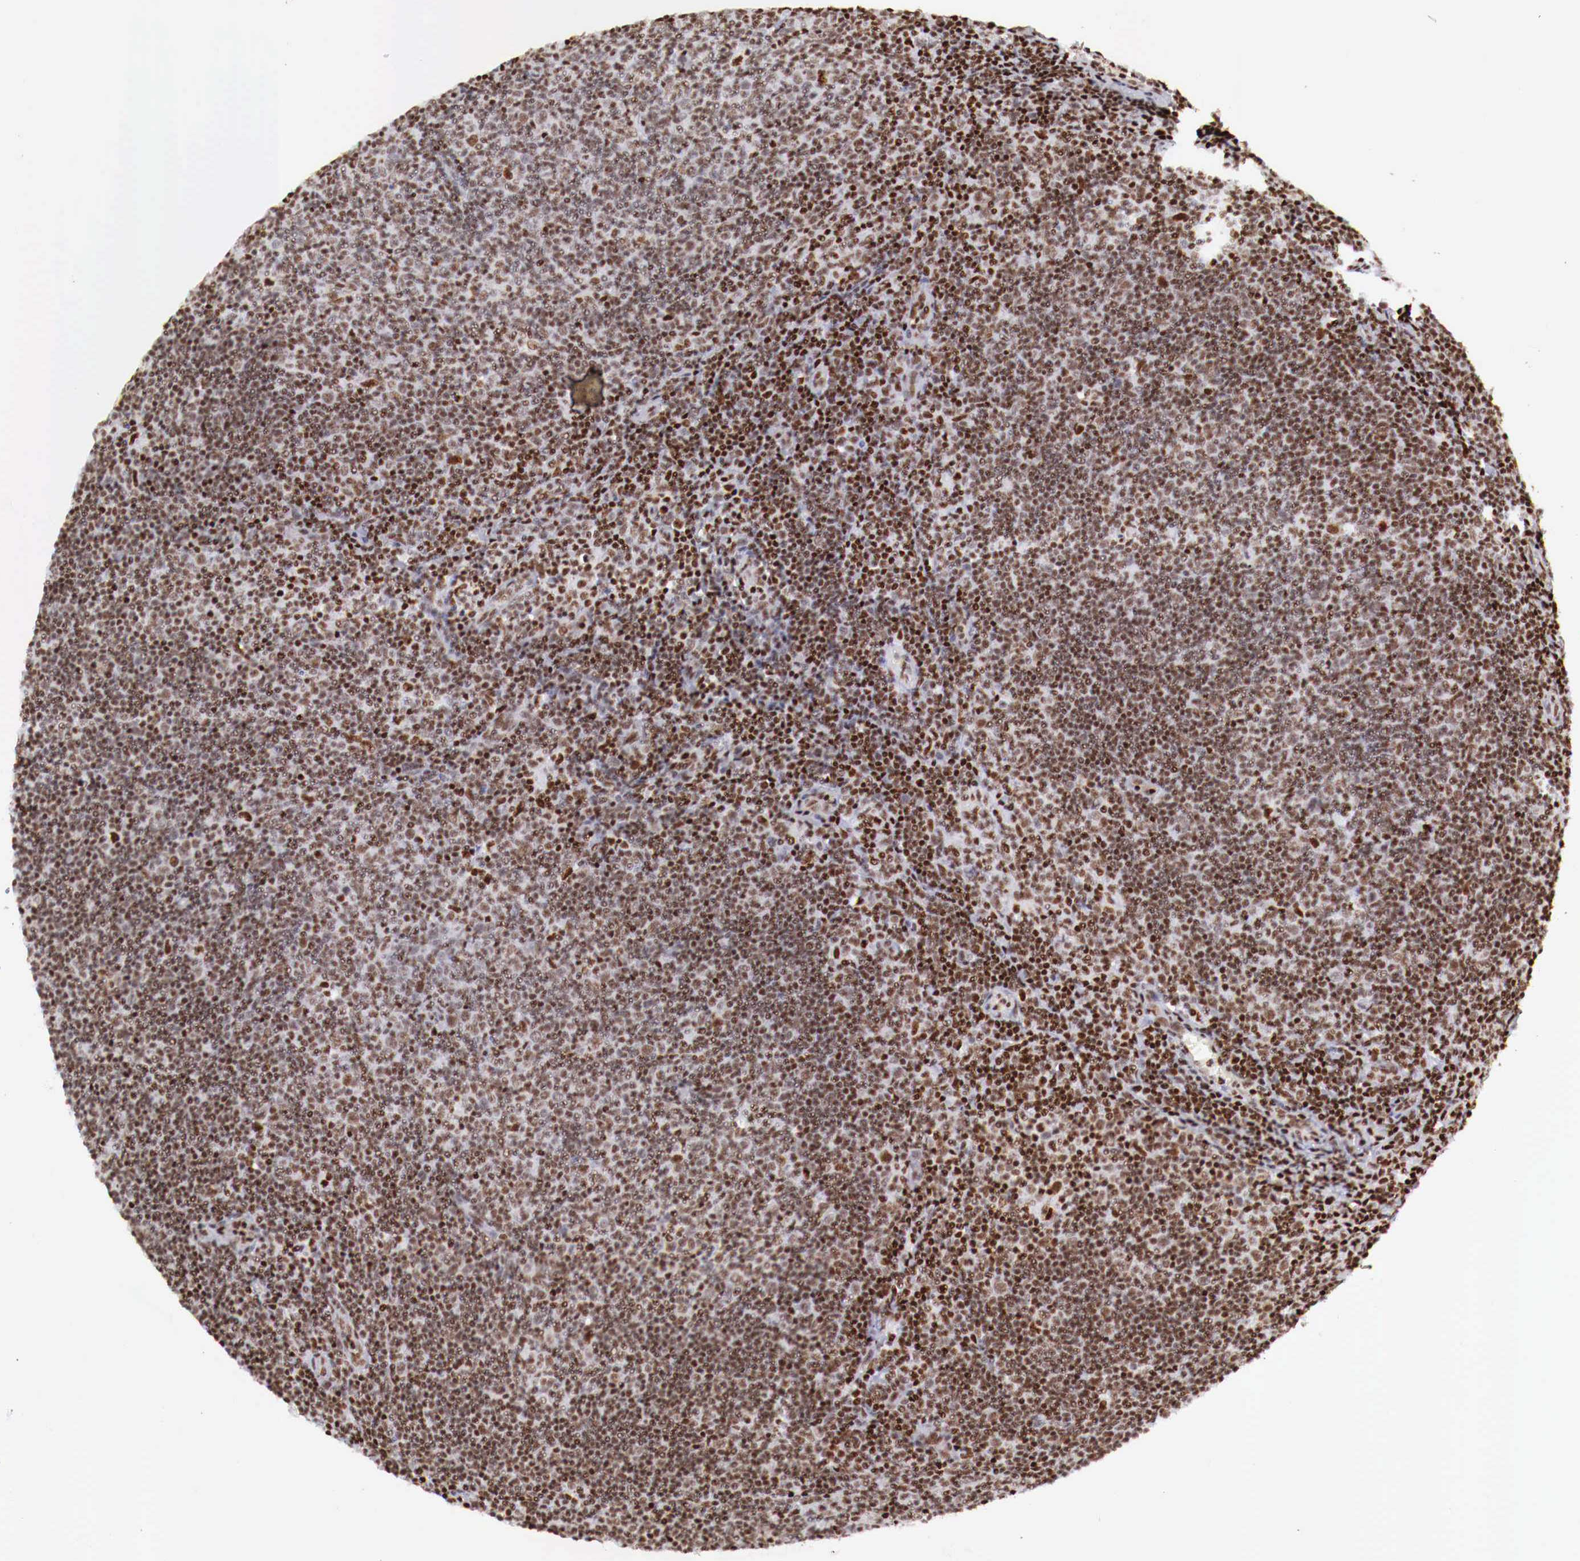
{"staining": {"intensity": "moderate", "quantity": ">75%", "location": "nuclear"}, "tissue": "lymphoma", "cell_type": "Tumor cells", "image_type": "cancer", "snomed": [{"axis": "morphology", "description": "Malignant lymphoma, non-Hodgkin's type, Low grade"}, {"axis": "topography", "description": "Lymph node"}], "caption": "Protein expression by IHC demonstrates moderate nuclear staining in about >75% of tumor cells in lymphoma. (Stains: DAB in brown, nuclei in blue, Microscopy: brightfield microscopy at high magnification).", "gene": "MAX", "patient": {"sex": "male", "age": 49}}